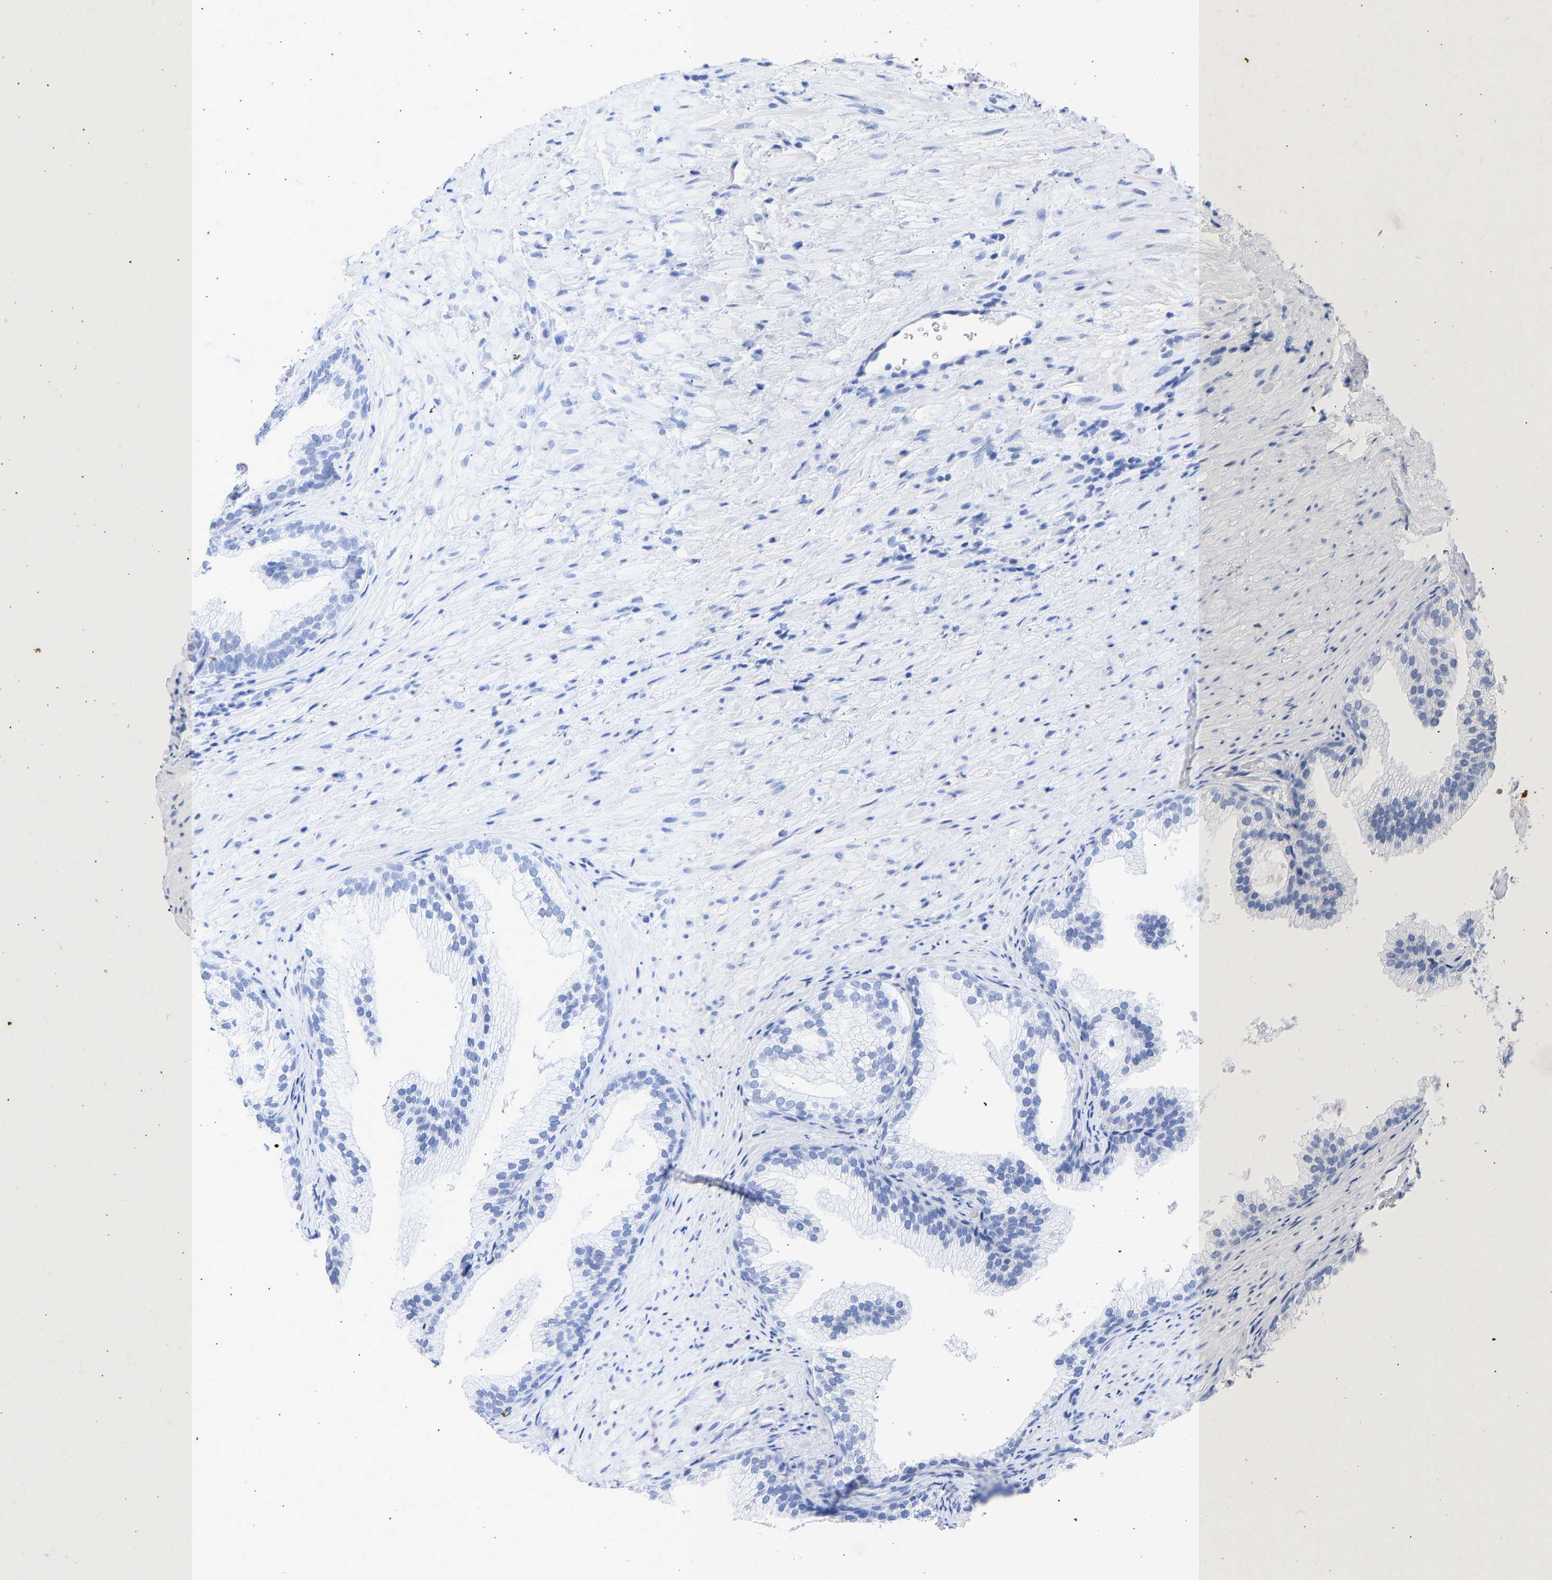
{"staining": {"intensity": "negative", "quantity": "none", "location": "none"}, "tissue": "prostate", "cell_type": "Glandular cells", "image_type": "normal", "snomed": [{"axis": "morphology", "description": "Normal tissue, NOS"}, {"axis": "topography", "description": "Prostate"}], "caption": "IHC of normal prostate reveals no staining in glandular cells. Brightfield microscopy of immunohistochemistry (IHC) stained with DAB (3,3'-diaminobenzidine) (brown) and hematoxylin (blue), captured at high magnification.", "gene": "KRT1", "patient": {"sex": "male", "age": 76}}